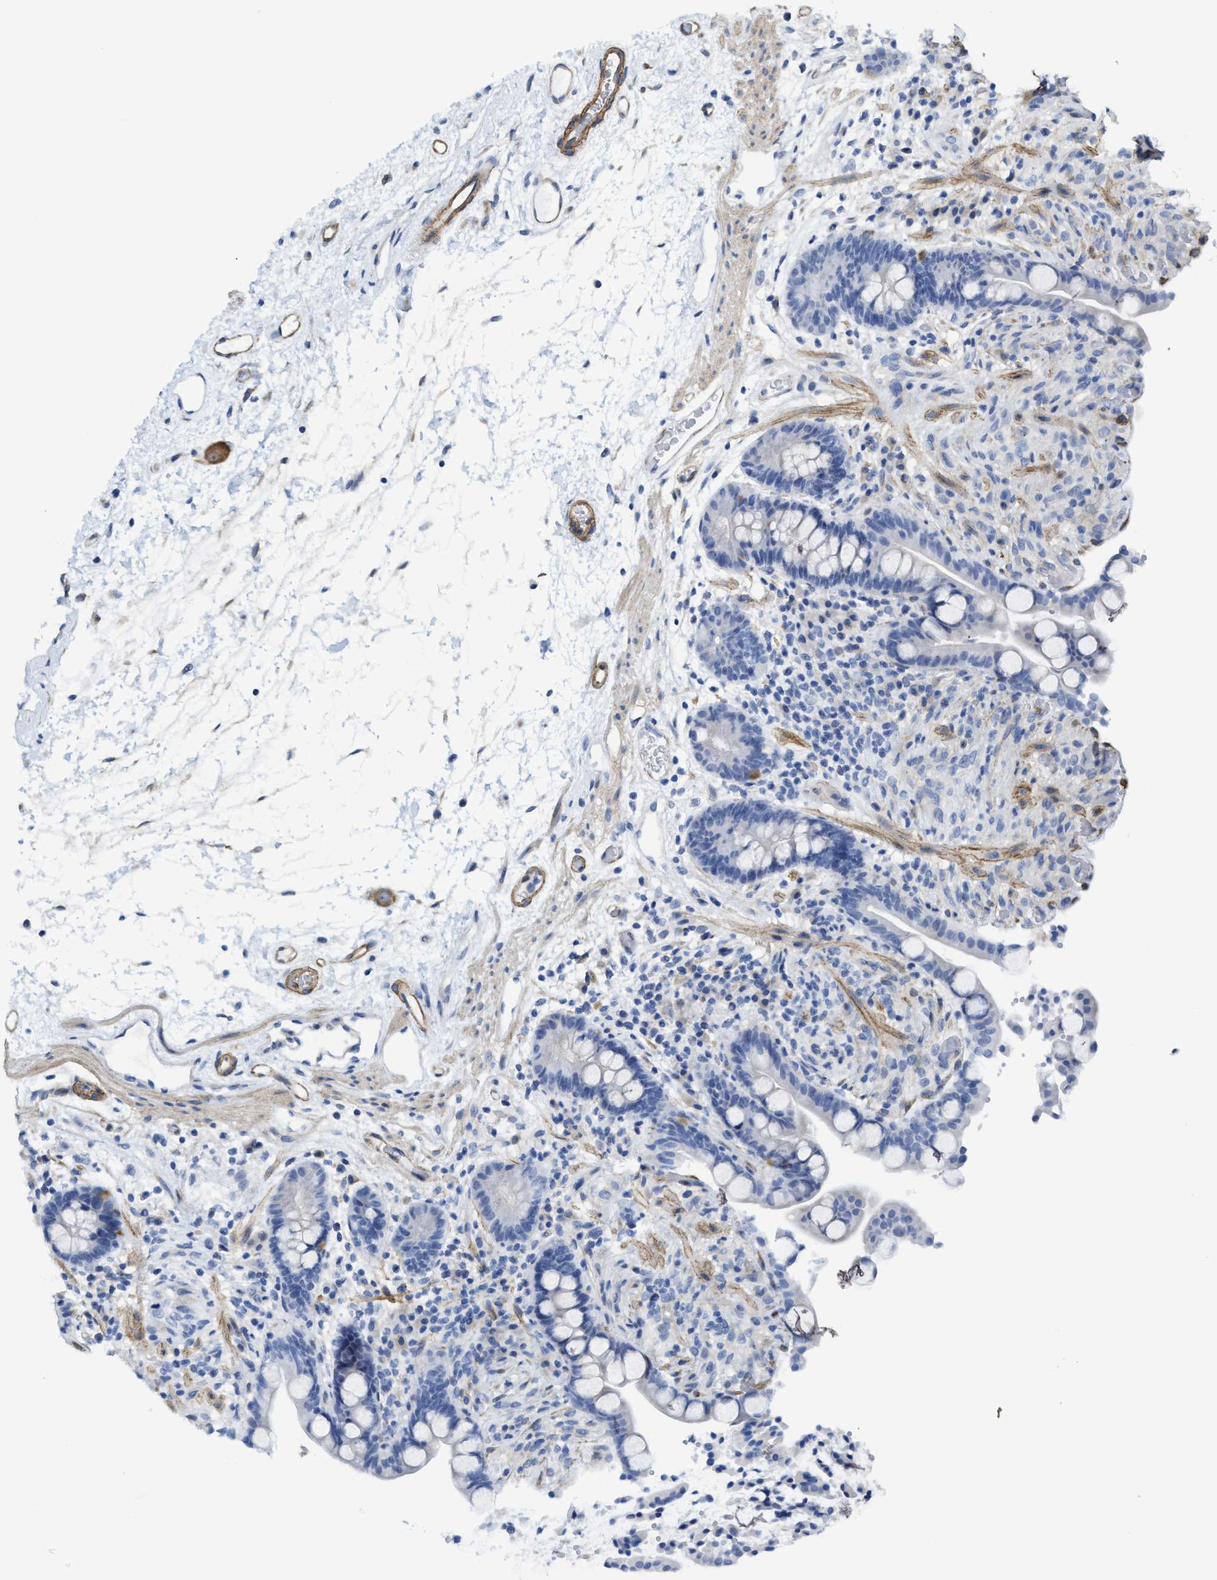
{"staining": {"intensity": "moderate", "quantity": ">75%", "location": "cytoplasmic/membranous"}, "tissue": "colon", "cell_type": "Endothelial cells", "image_type": "normal", "snomed": [{"axis": "morphology", "description": "Normal tissue, NOS"}, {"axis": "topography", "description": "Colon"}], "caption": "A medium amount of moderate cytoplasmic/membranous staining is appreciated in approximately >75% of endothelial cells in benign colon.", "gene": "TUB", "patient": {"sex": "male", "age": 73}}